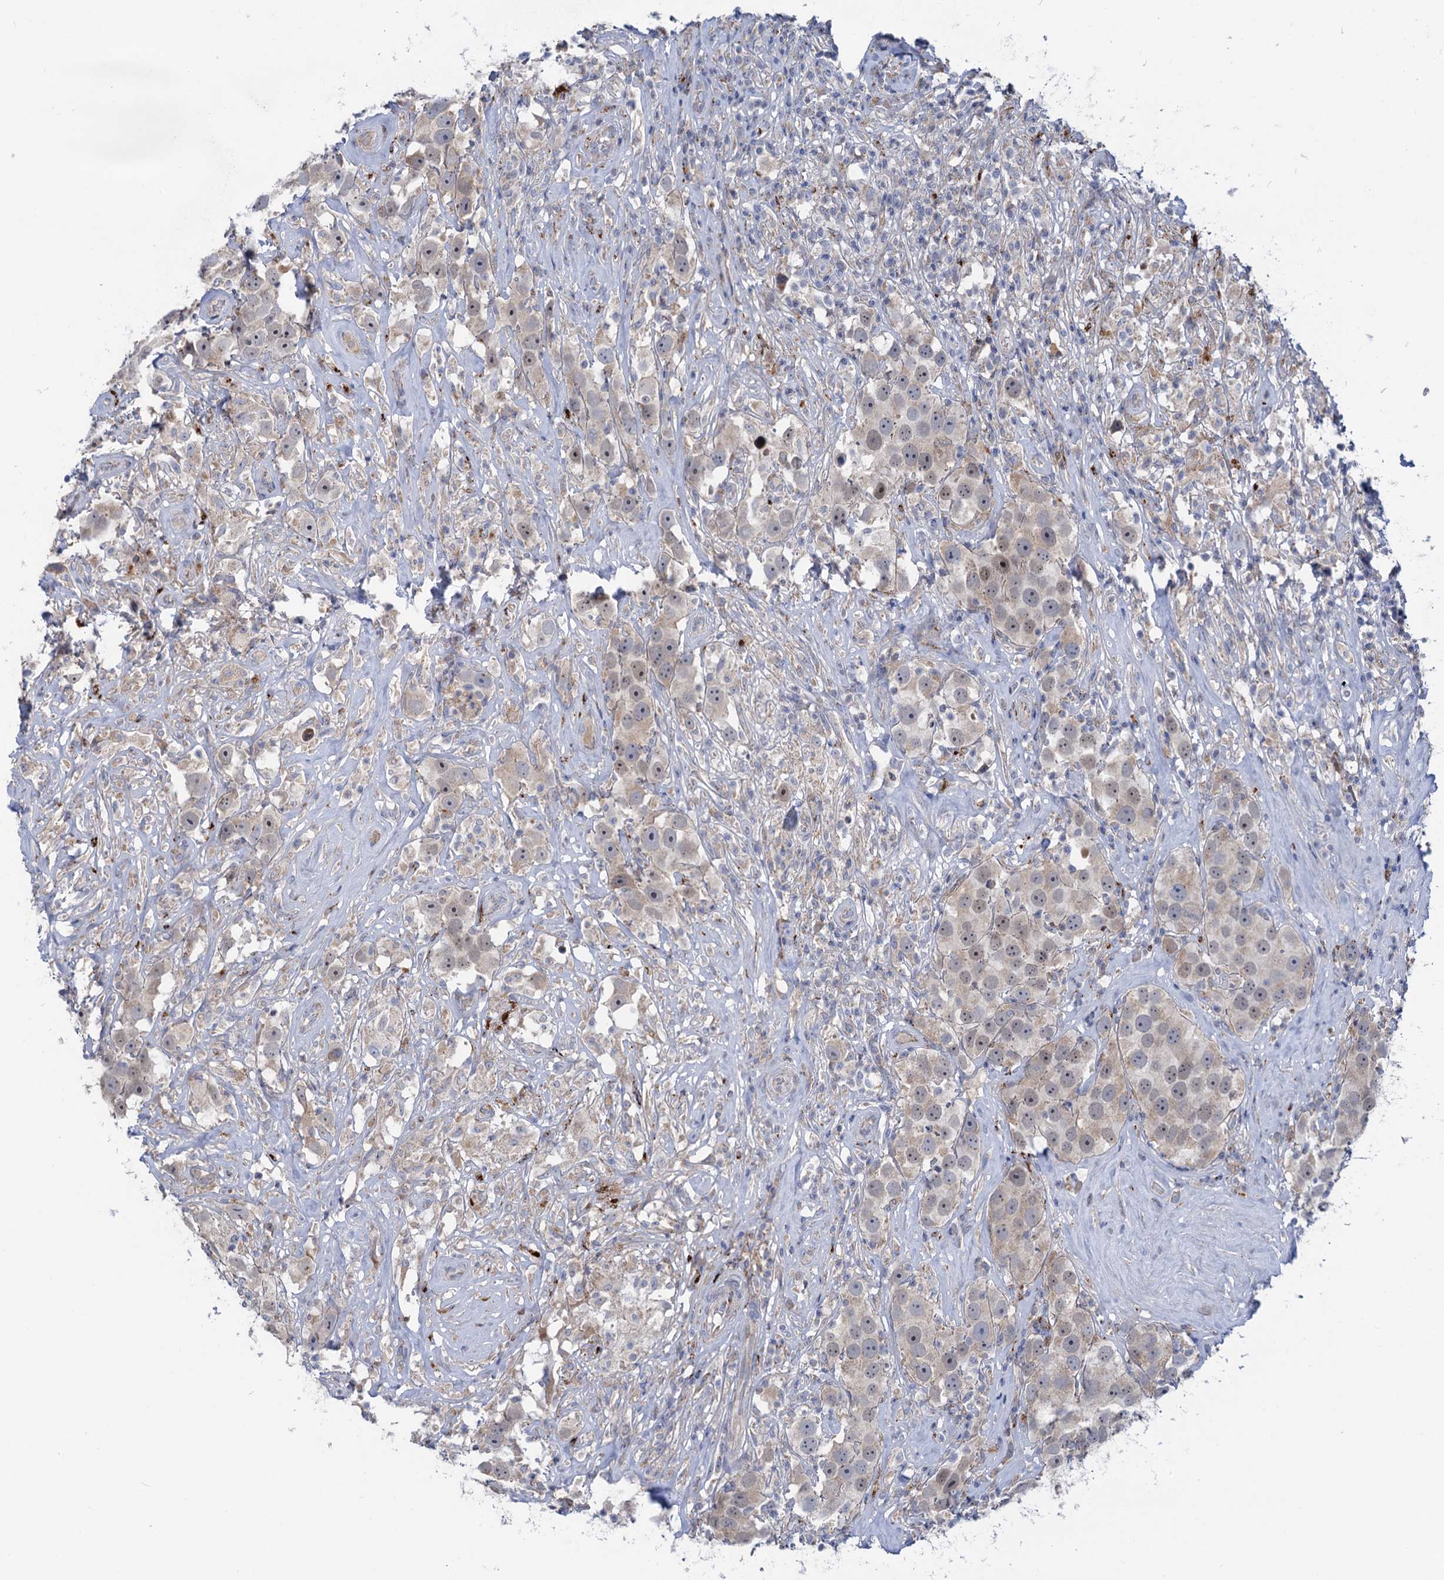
{"staining": {"intensity": "negative", "quantity": "none", "location": "none"}, "tissue": "testis cancer", "cell_type": "Tumor cells", "image_type": "cancer", "snomed": [{"axis": "morphology", "description": "Seminoma, NOS"}, {"axis": "topography", "description": "Testis"}], "caption": "Testis seminoma stained for a protein using immunohistochemistry (IHC) demonstrates no positivity tumor cells.", "gene": "ANKS3", "patient": {"sex": "male", "age": 49}}